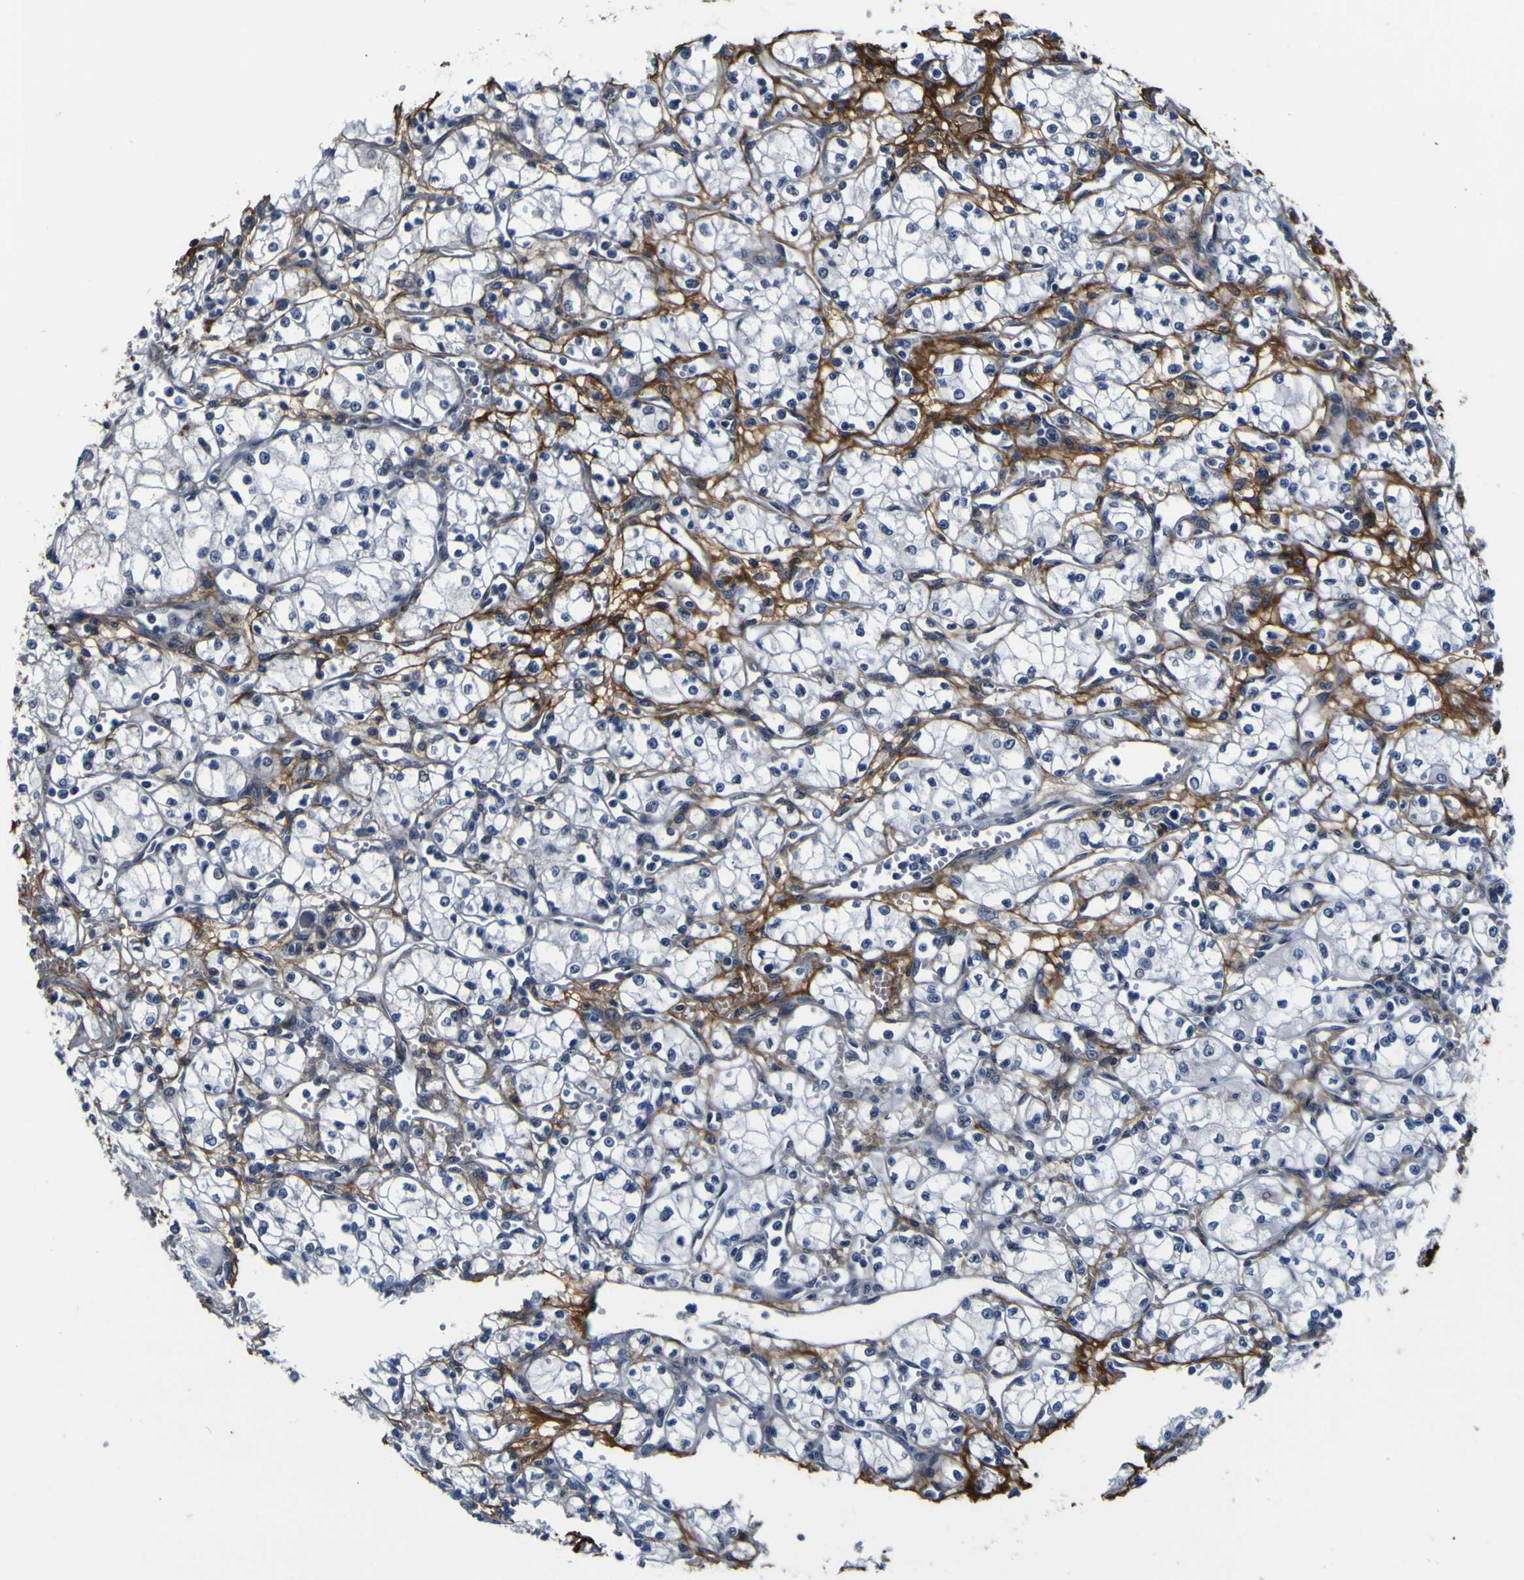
{"staining": {"intensity": "negative", "quantity": "none", "location": "none"}, "tissue": "renal cancer", "cell_type": "Tumor cells", "image_type": "cancer", "snomed": [{"axis": "morphology", "description": "Adenocarcinoma, NOS"}, {"axis": "topography", "description": "Kidney"}], "caption": "Tumor cells are negative for brown protein staining in renal cancer (adenocarcinoma).", "gene": "POSTN", "patient": {"sex": "male", "age": 46}}